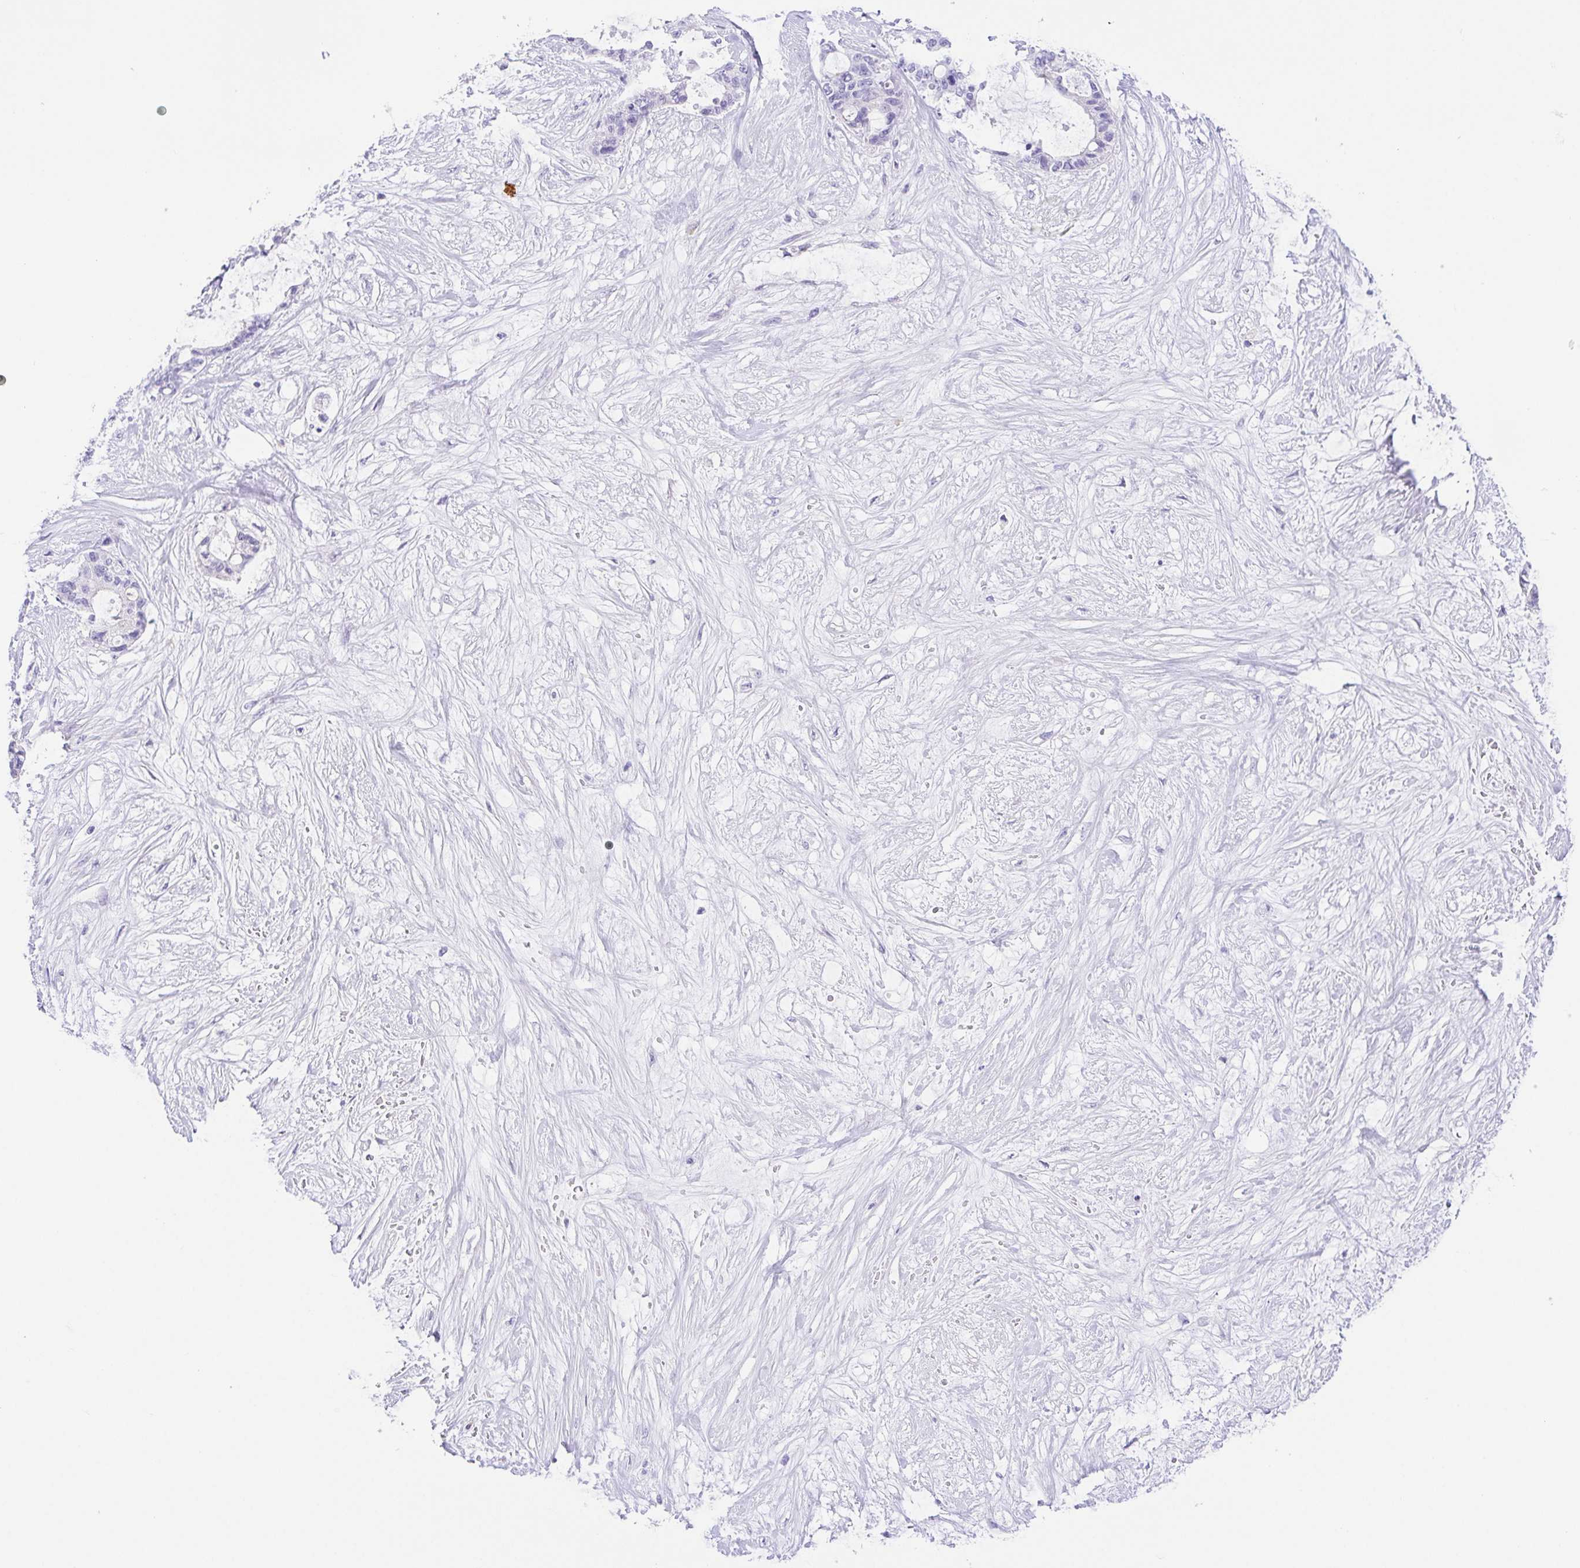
{"staining": {"intensity": "negative", "quantity": "none", "location": "none"}, "tissue": "liver cancer", "cell_type": "Tumor cells", "image_type": "cancer", "snomed": [{"axis": "morphology", "description": "Normal tissue, NOS"}, {"axis": "morphology", "description": "Cholangiocarcinoma"}, {"axis": "topography", "description": "Liver"}, {"axis": "topography", "description": "Peripheral nerve tissue"}], "caption": "High magnification brightfield microscopy of liver cancer (cholangiocarcinoma) stained with DAB (brown) and counterstained with hematoxylin (blue): tumor cells show no significant staining.", "gene": "KRTDAP", "patient": {"sex": "female", "age": 73}}